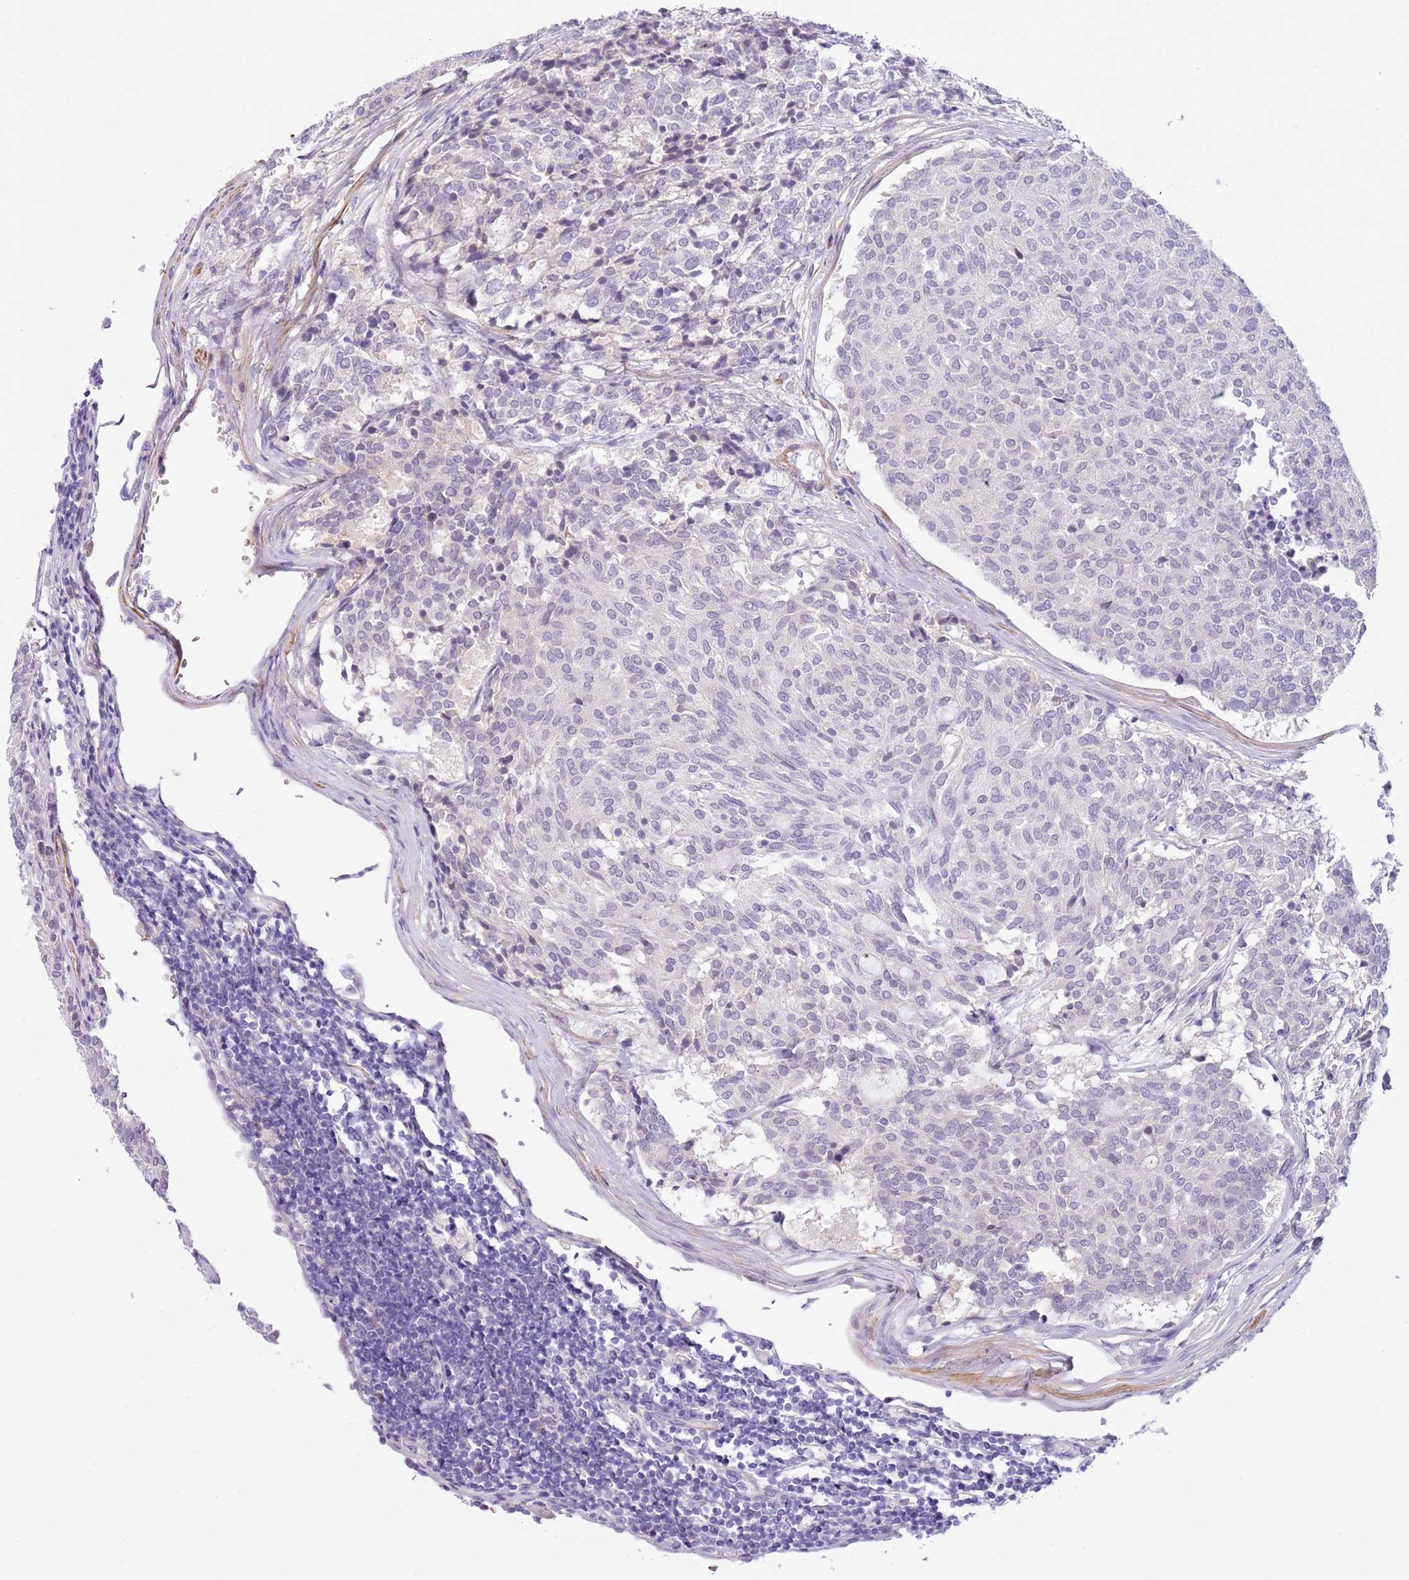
{"staining": {"intensity": "negative", "quantity": "none", "location": "none"}, "tissue": "carcinoid", "cell_type": "Tumor cells", "image_type": "cancer", "snomed": [{"axis": "morphology", "description": "Carcinoid, malignant, NOS"}, {"axis": "topography", "description": "Pancreas"}], "caption": "This is an immunohistochemistry histopathology image of human malignant carcinoid. There is no positivity in tumor cells.", "gene": "ZC4H2", "patient": {"sex": "female", "age": 54}}